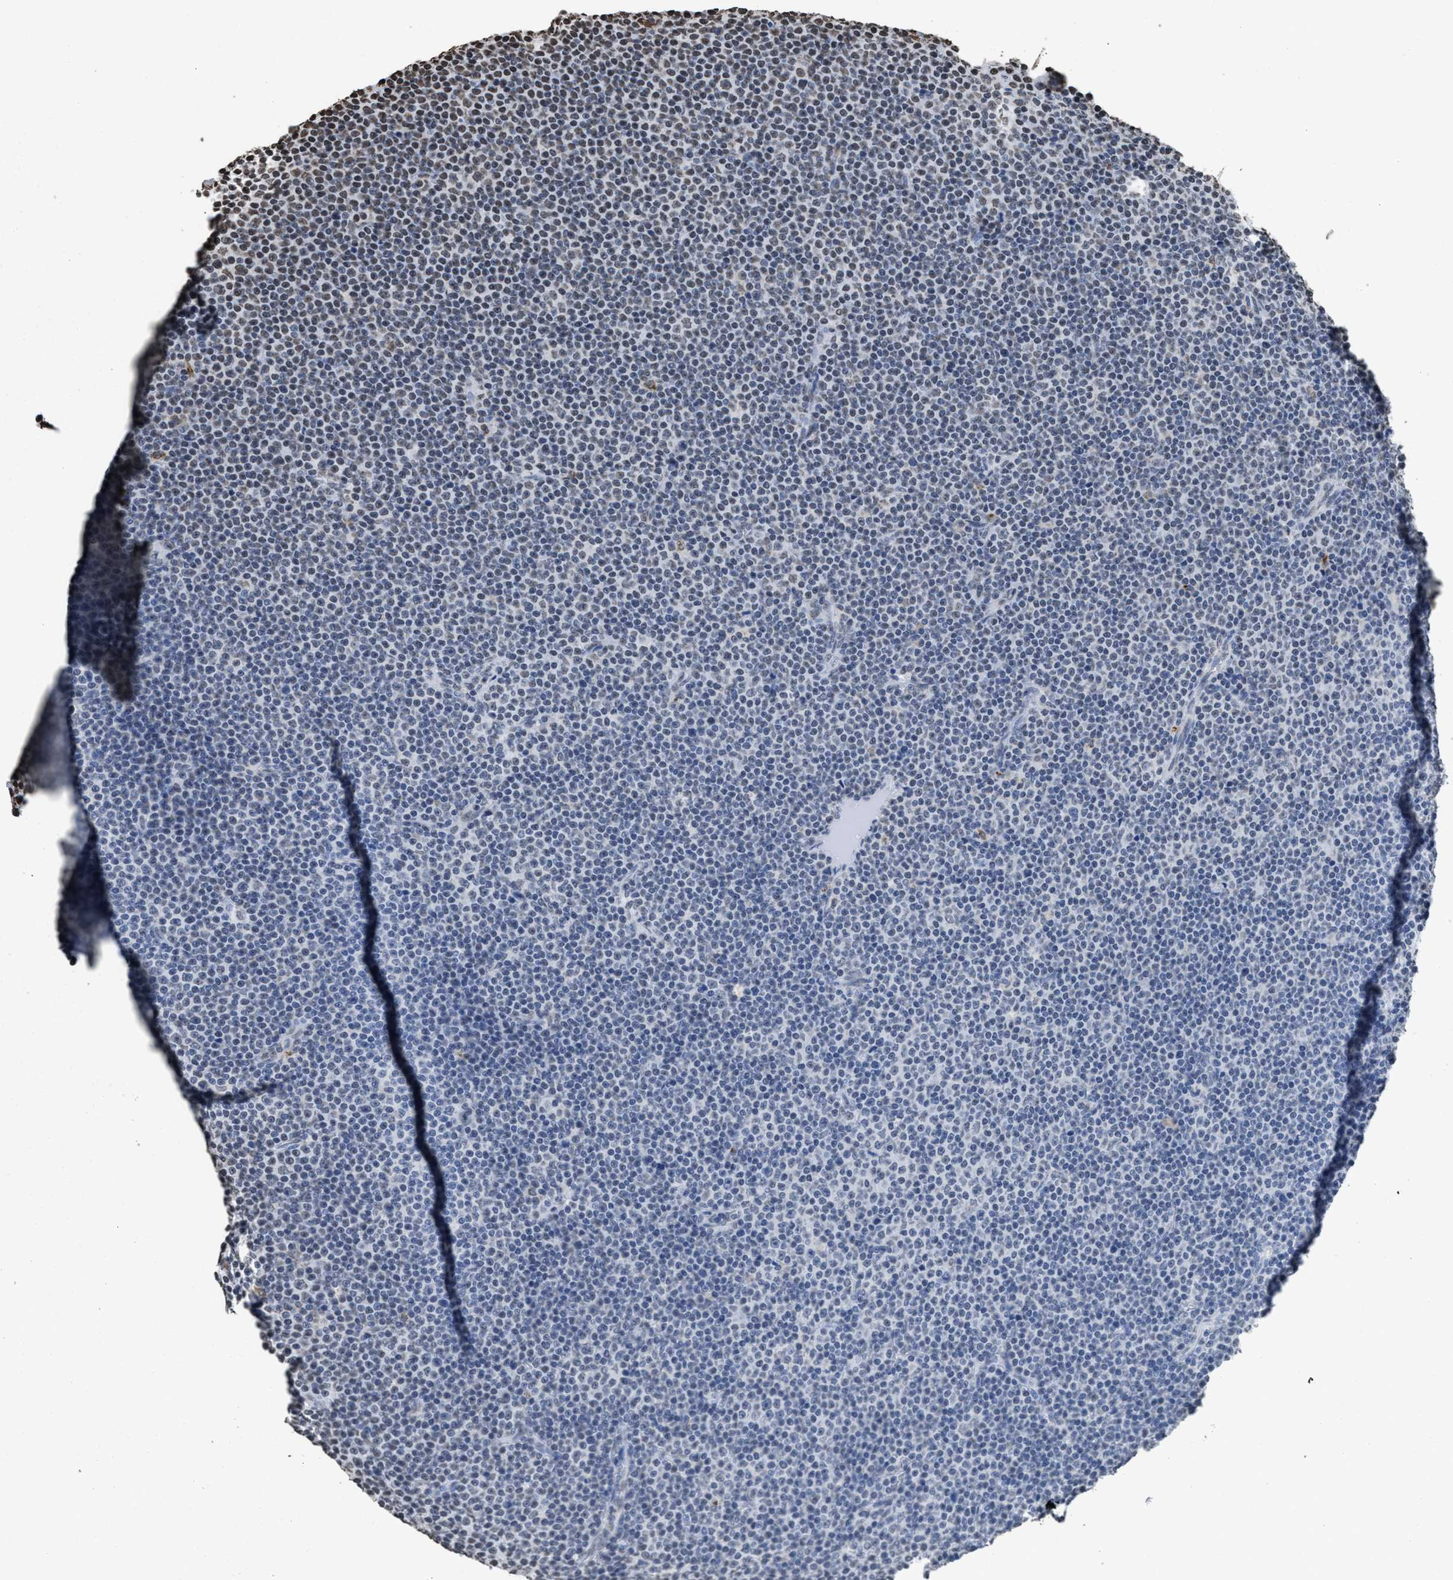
{"staining": {"intensity": "weak", "quantity": "<25%", "location": "nuclear"}, "tissue": "lymphoma", "cell_type": "Tumor cells", "image_type": "cancer", "snomed": [{"axis": "morphology", "description": "Malignant lymphoma, non-Hodgkin's type, Low grade"}, {"axis": "topography", "description": "Lymph node"}], "caption": "DAB immunohistochemical staining of lymphoma exhibits no significant staining in tumor cells. Brightfield microscopy of immunohistochemistry stained with DAB (3,3'-diaminobenzidine) (brown) and hematoxylin (blue), captured at high magnification.", "gene": "NUP88", "patient": {"sex": "female", "age": 67}}